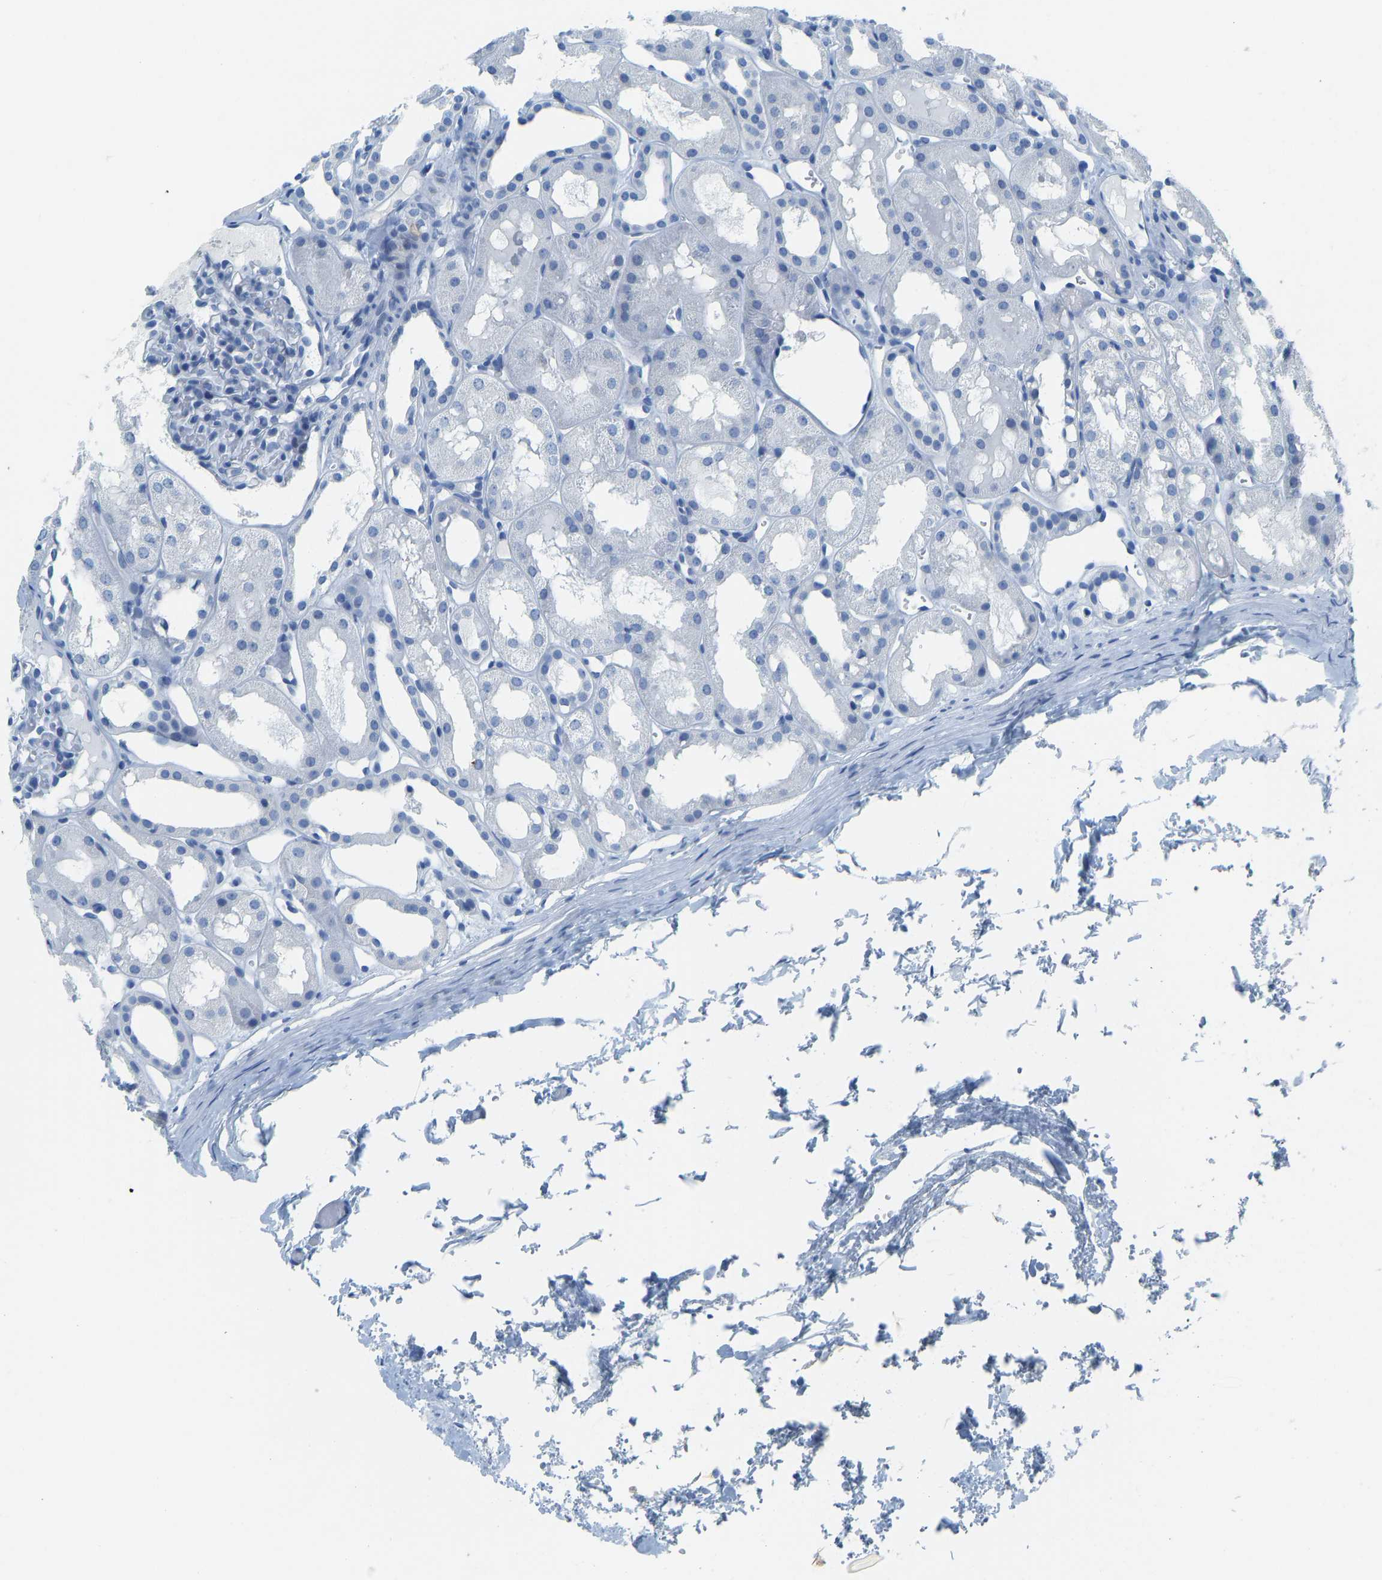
{"staining": {"intensity": "negative", "quantity": "none", "location": "none"}, "tissue": "kidney", "cell_type": "Cells in glomeruli", "image_type": "normal", "snomed": [{"axis": "morphology", "description": "Normal tissue, NOS"}, {"axis": "topography", "description": "Kidney"}, {"axis": "topography", "description": "Urinary bladder"}], "caption": "A high-resolution histopathology image shows immunohistochemistry staining of unremarkable kidney, which shows no significant staining in cells in glomeruli. The staining is performed using DAB brown chromogen with nuclei counter-stained in using hematoxylin.", "gene": "SERPINB3", "patient": {"sex": "male", "age": 16}}